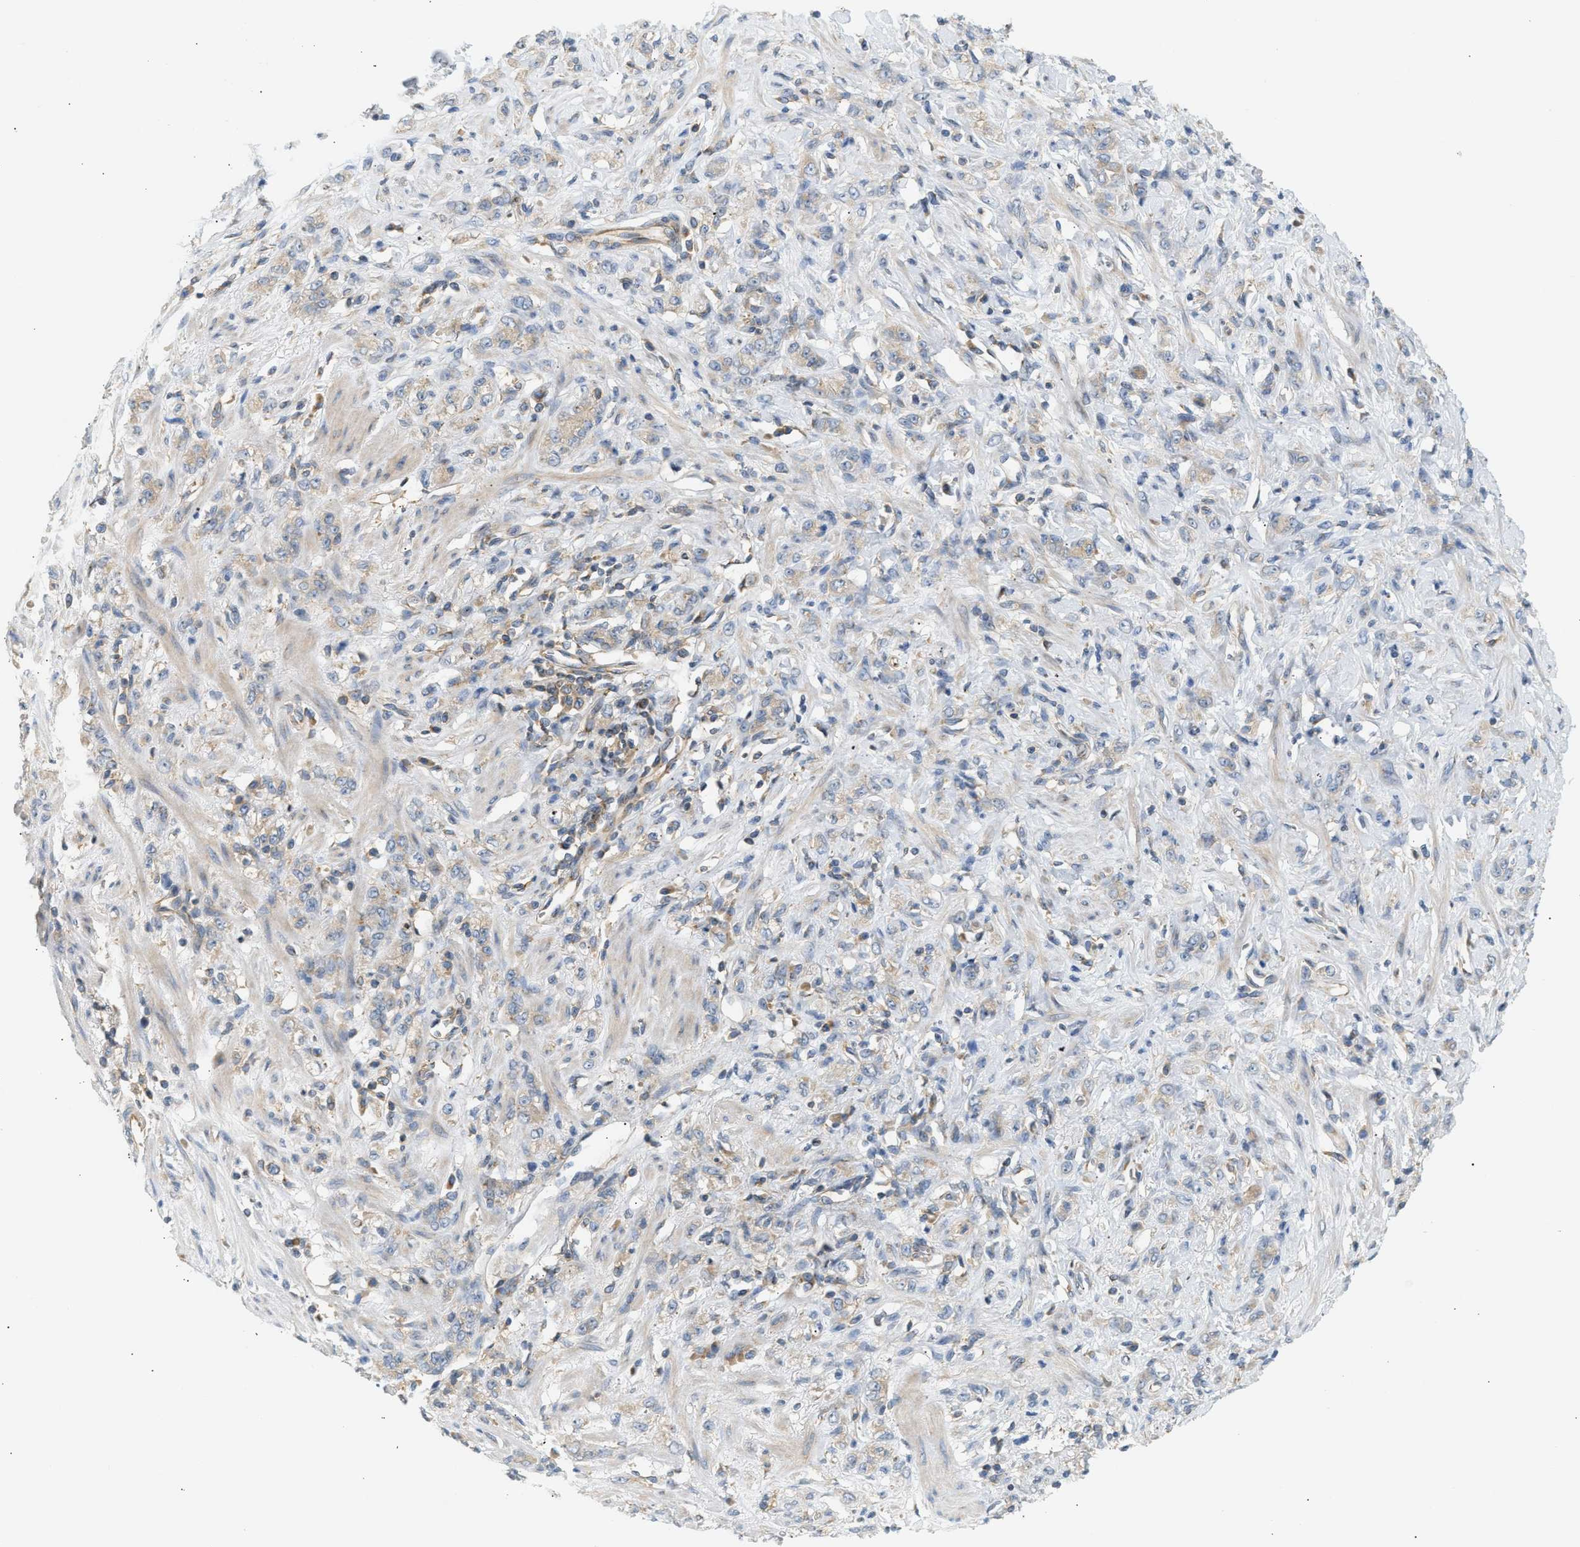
{"staining": {"intensity": "weak", "quantity": ">75%", "location": "cytoplasmic/membranous"}, "tissue": "stomach cancer", "cell_type": "Tumor cells", "image_type": "cancer", "snomed": [{"axis": "morphology", "description": "Normal tissue, NOS"}, {"axis": "morphology", "description": "Adenocarcinoma, NOS"}, {"axis": "topography", "description": "Stomach"}], "caption": "This histopathology image exhibits adenocarcinoma (stomach) stained with IHC to label a protein in brown. The cytoplasmic/membranous of tumor cells show weak positivity for the protein. Nuclei are counter-stained blue.", "gene": "PAFAH1B1", "patient": {"sex": "male", "age": 82}}